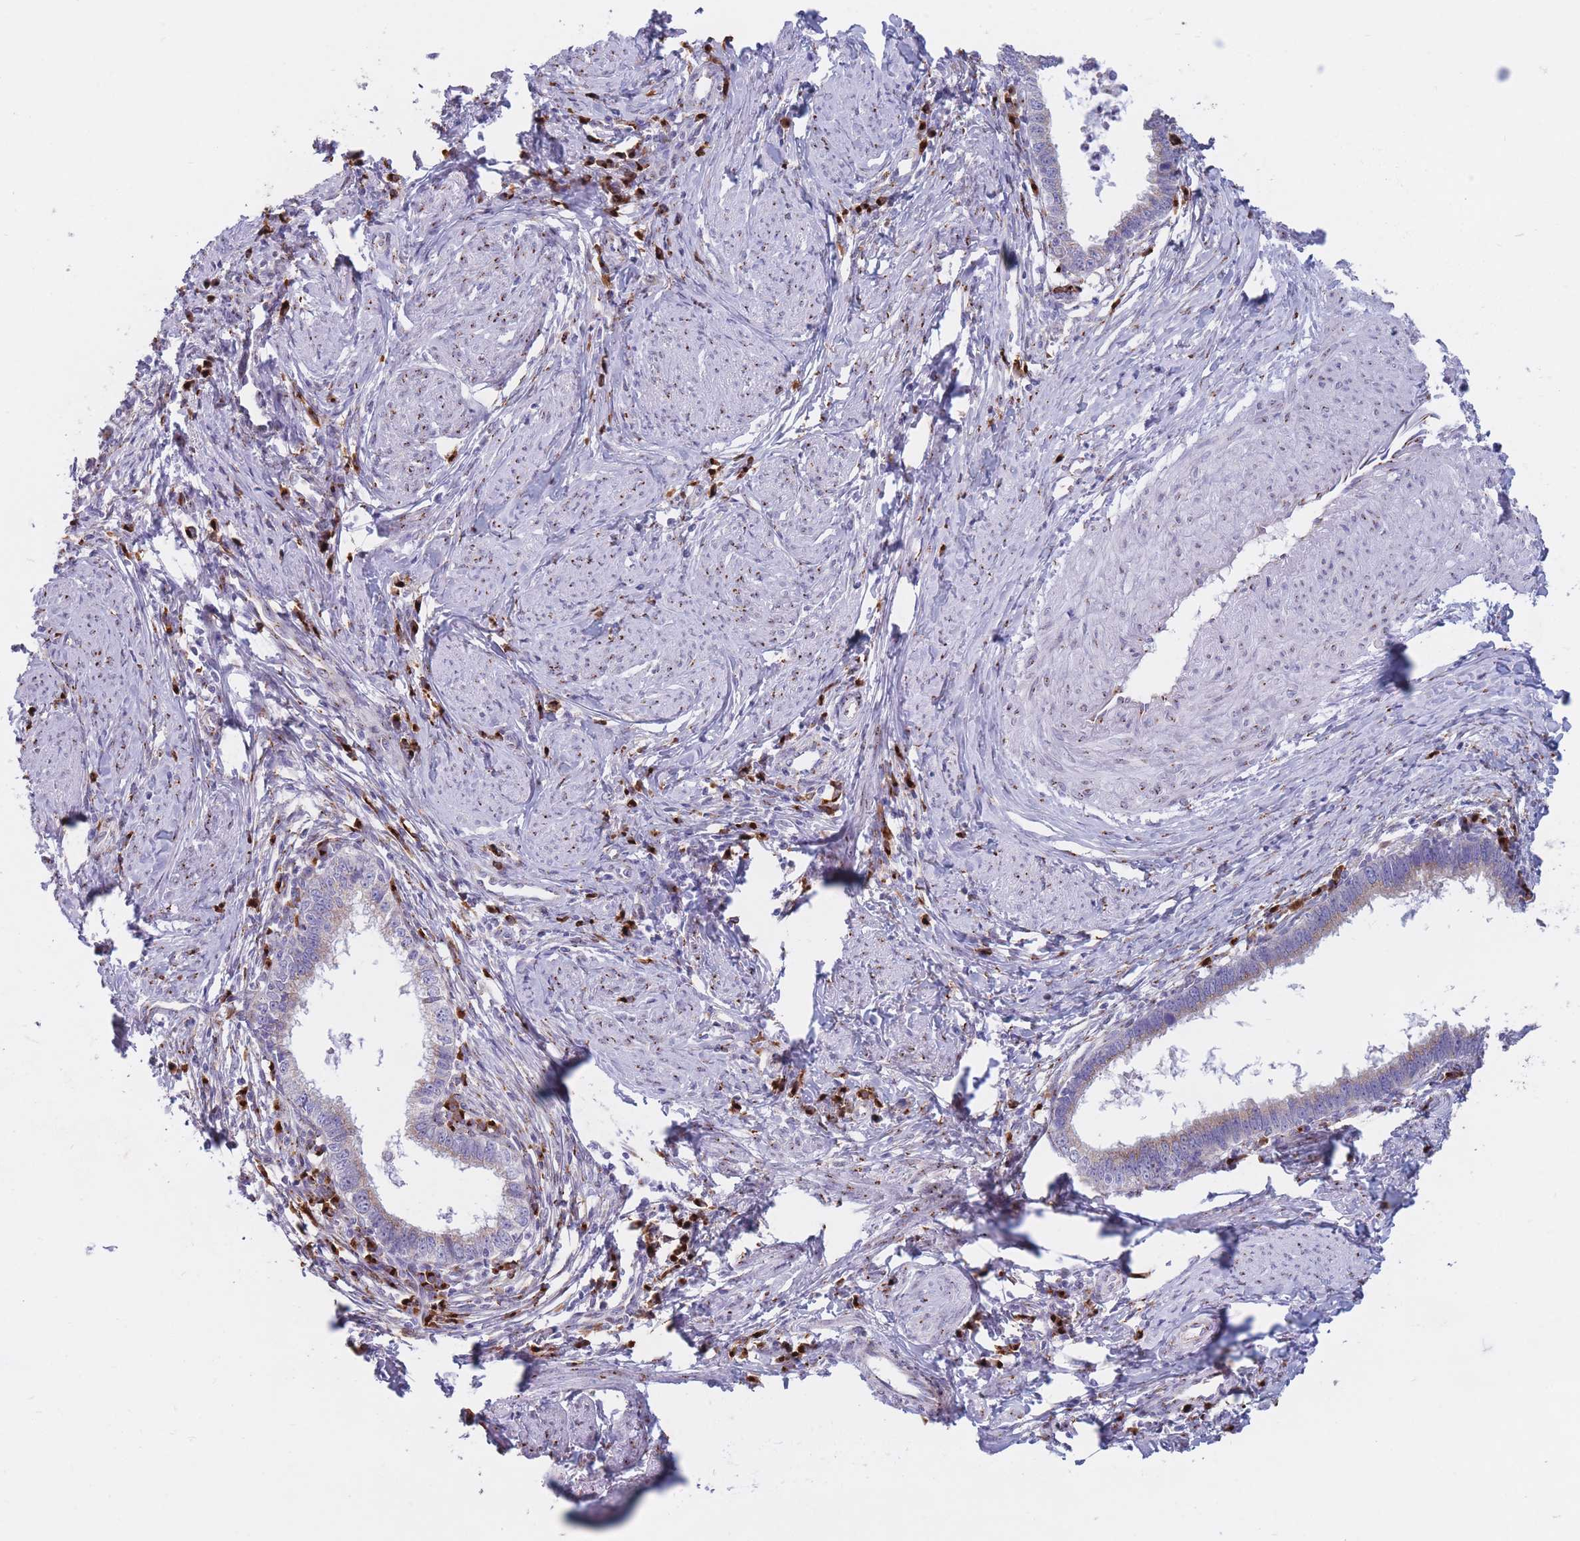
{"staining": {"intensity": "weak", "quantity": "25%-75%", "location": "cytoplasmic/membranous"}, "tissue": "cervical cancer", "cell_type": "Tumor cells", "image_type": "cancer", "snomed": [{"axis": "morphology", "description": "Adenocarcinoma, NOS"}, {"axis": "topography", "description": "Cervix"}], "caption": "Brown immunohistochemical staining in adenocarcinoma (cervical) reveals weak cytoplasmic/membranous positivity in about 25%-75% of tumor cells. (Brightfield microscopy of DAB IHC at high magnification).", "gene": "MRPL30", "patient": {"sex": "female", "age": 36}}